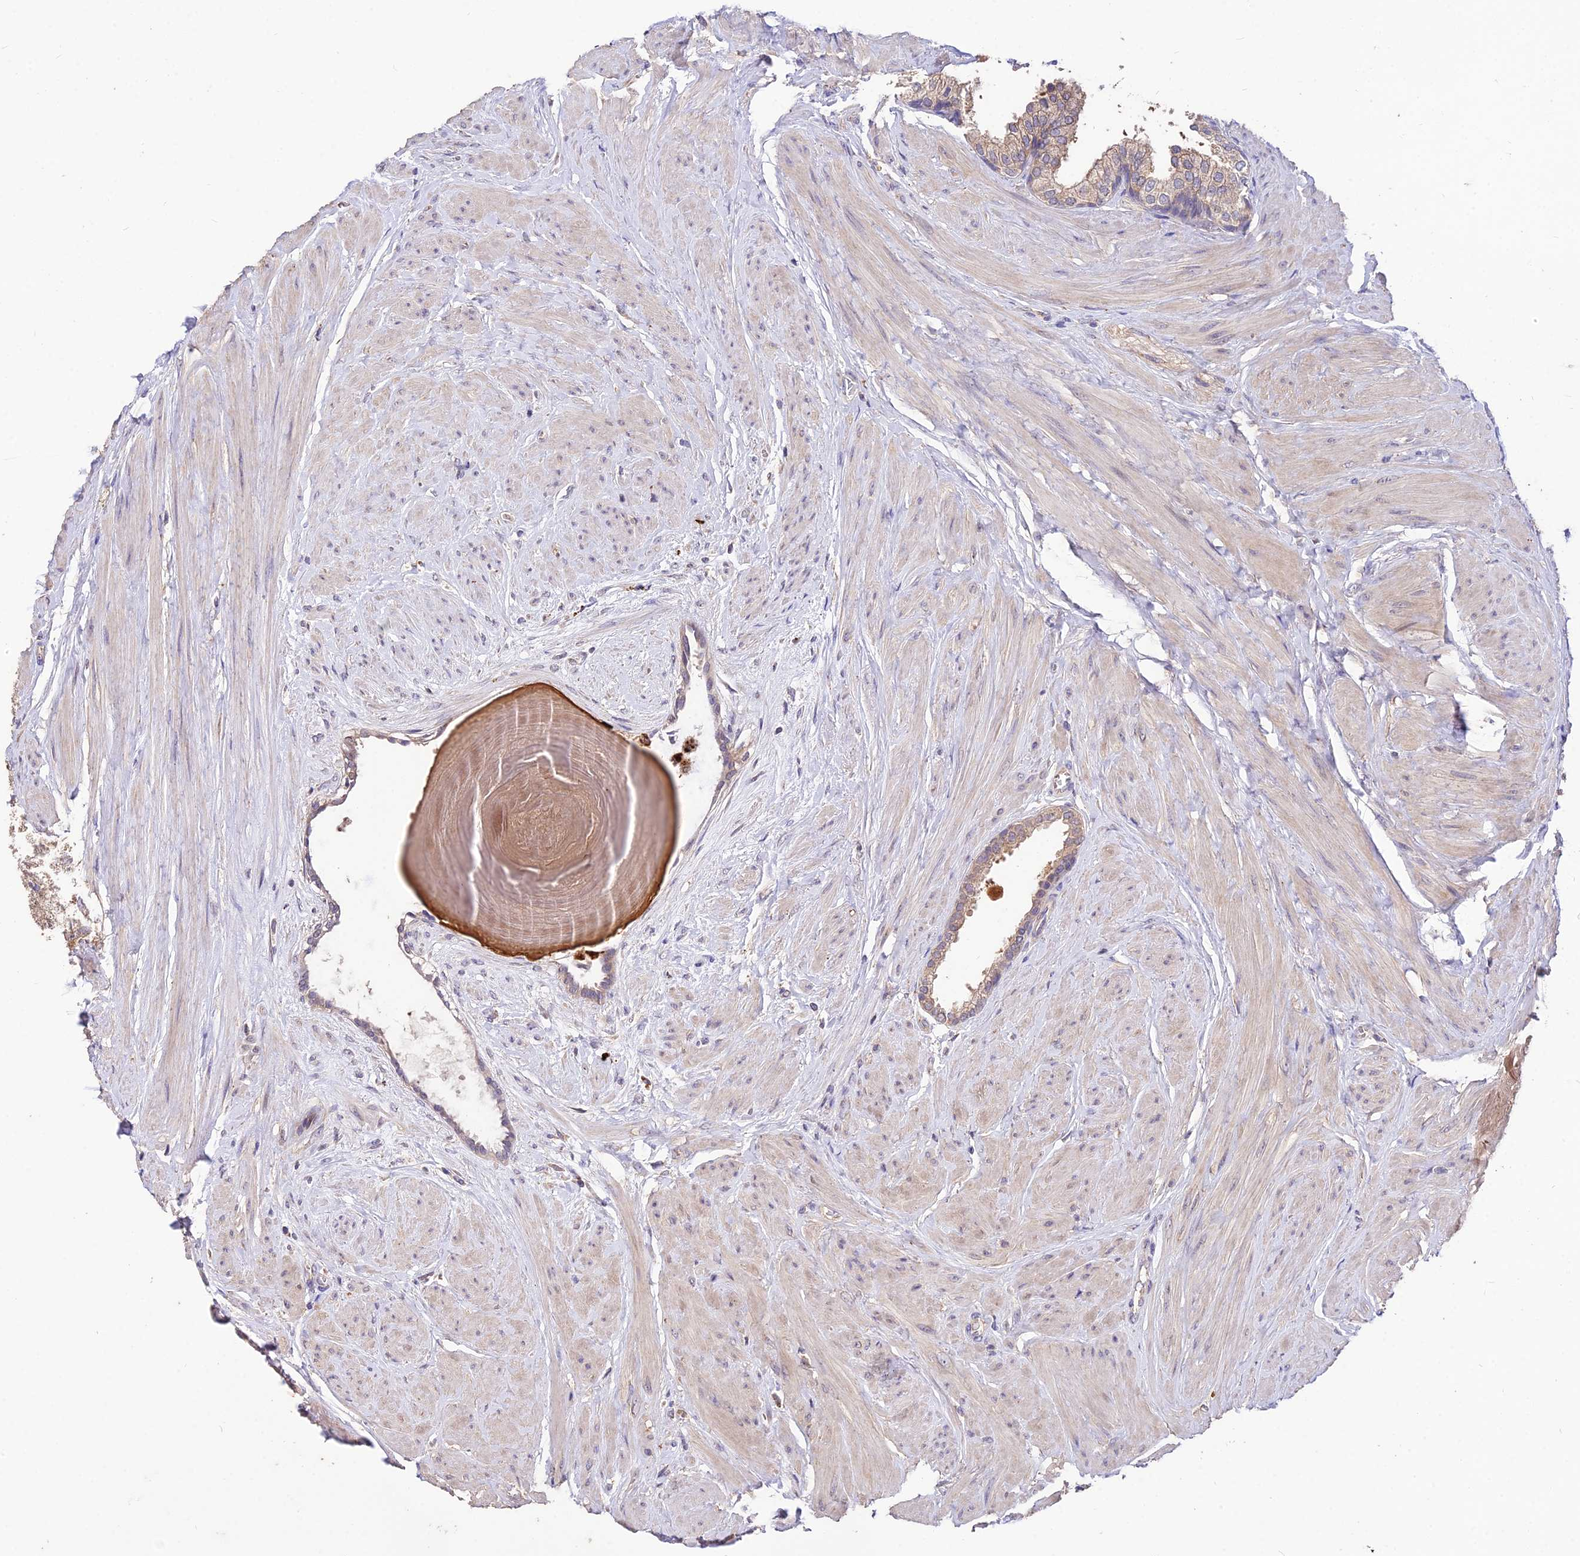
{"staining": {"intensity": "moderate", "quantity": "25%-75%", "location": "cytoplasmic/membranous"}, "tissue": "prostate", "cell_type": "Glandular cells", "image_type": "normal", "snomed": [{"axis": "morphology", "description": "Normal tissue, NOS"}, {"axis": "topography", "description": "Prostate"}], "caption": "IHC histopathology image of normal prostate: prostate stained using immunohistochemistry (IHC) displays medium levels of moderate protein expression localized specifically in the cytoplasmic/membranous of glandular cells, appearing as a cytoplasmic/membranous brown color.", "gene": "SDHD", "patient": {"sex": "male", "age": 48}}